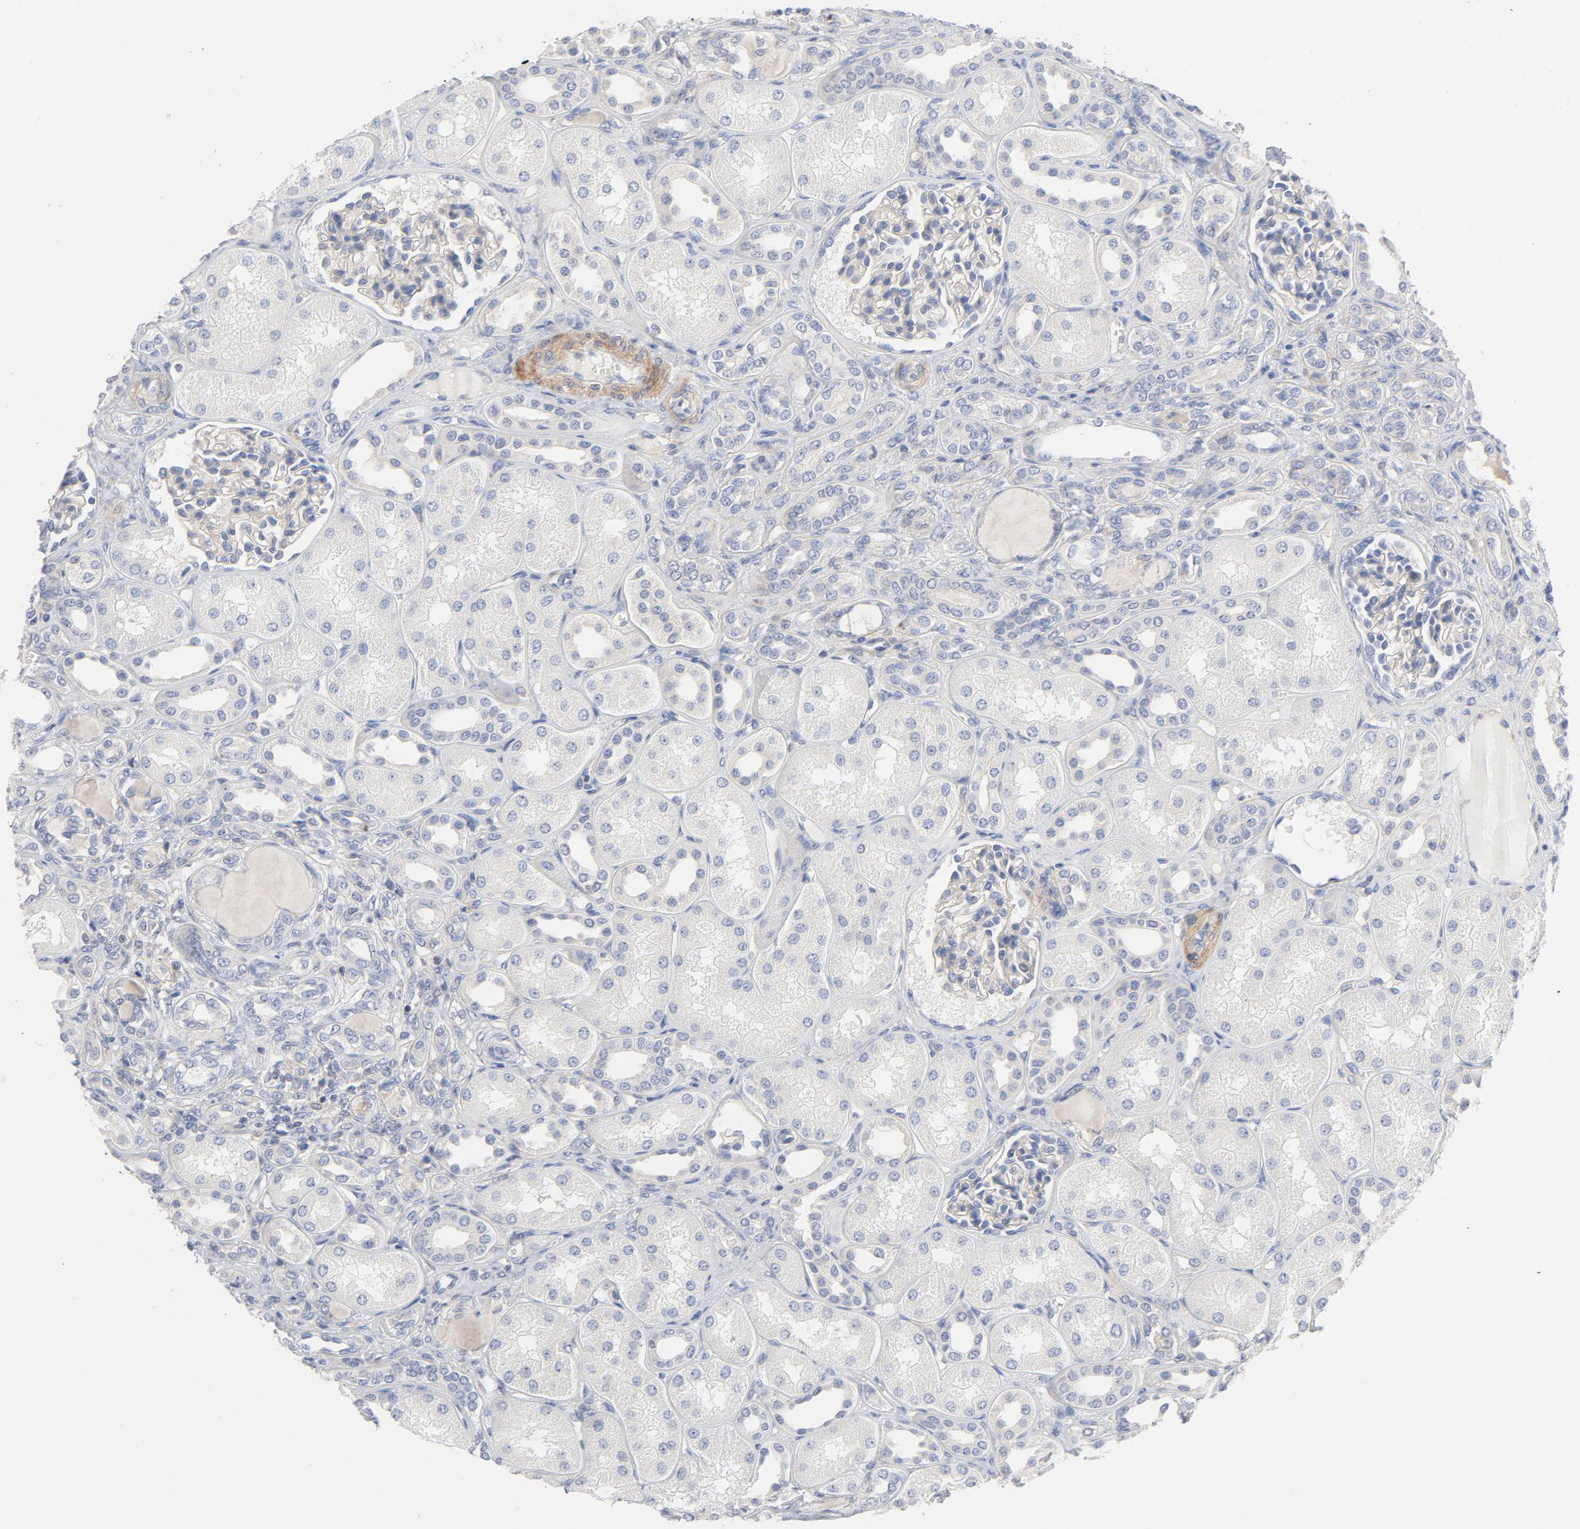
{"staining": {"intensity": "moderate", "quantity": "25%-75%", "location": "cytoplasmic/membranous"}, "tissue": "kidney", "cell_type": "Cells in glomeruli", "image_type": "normal", "snomed": [{"axis": "morphology", "description": "Normal tissue, NOS"}, {"axis": "topography", "description": "Kidney"}], "caption": "Immunohistochemical staining of normal human kidney demonstrates 25%-75% levels of moderate cytoplasmic/membranous protein expression in approximately 25%-75% of cells in glomeruli.", "gene": "ROCK1", "patient": {"sex": "male", "age": 7}}